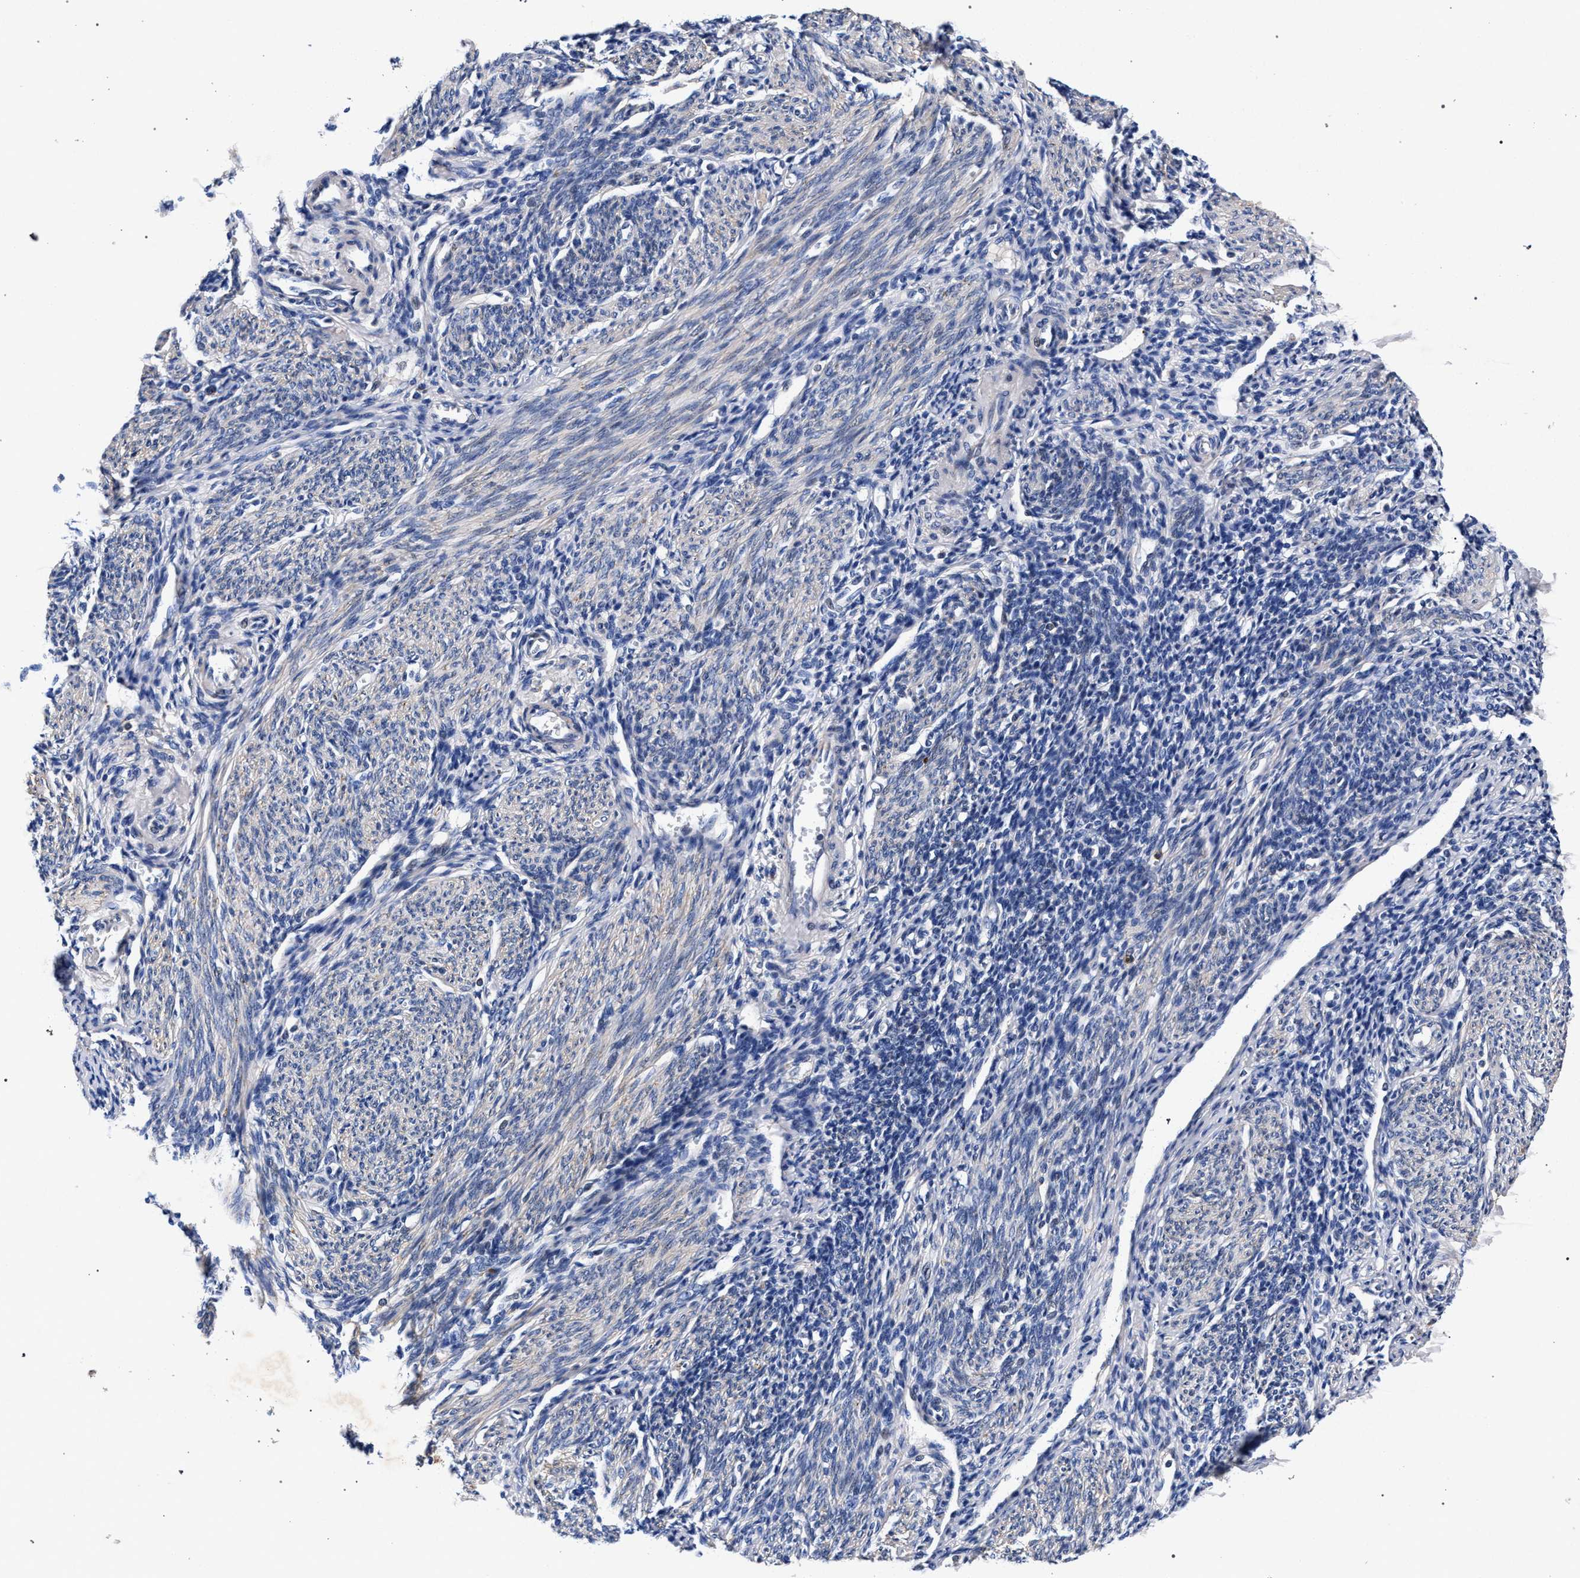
{"staining": {"intensity": "negative", "quantity": "none", "location": "none"}, "tissue": "endometrium", "cell_type": "Cells in endometrial stroma", "image_type": "normal", "snomed": [{"axis": "morphology", "description": "Normal tissue, NOS"}, {"axis": "morphology", "description": "Adenocarcinoma, NOS"}, {"axis": "topography", "description": "Endometrium"}], "caption": "Immunohistochemistry (IHC) of normal human endometrium displays no staining in cells in endometrial stroma.", "gene": "HSD17B14", "patient": {"sex": "female", "age": 57}}